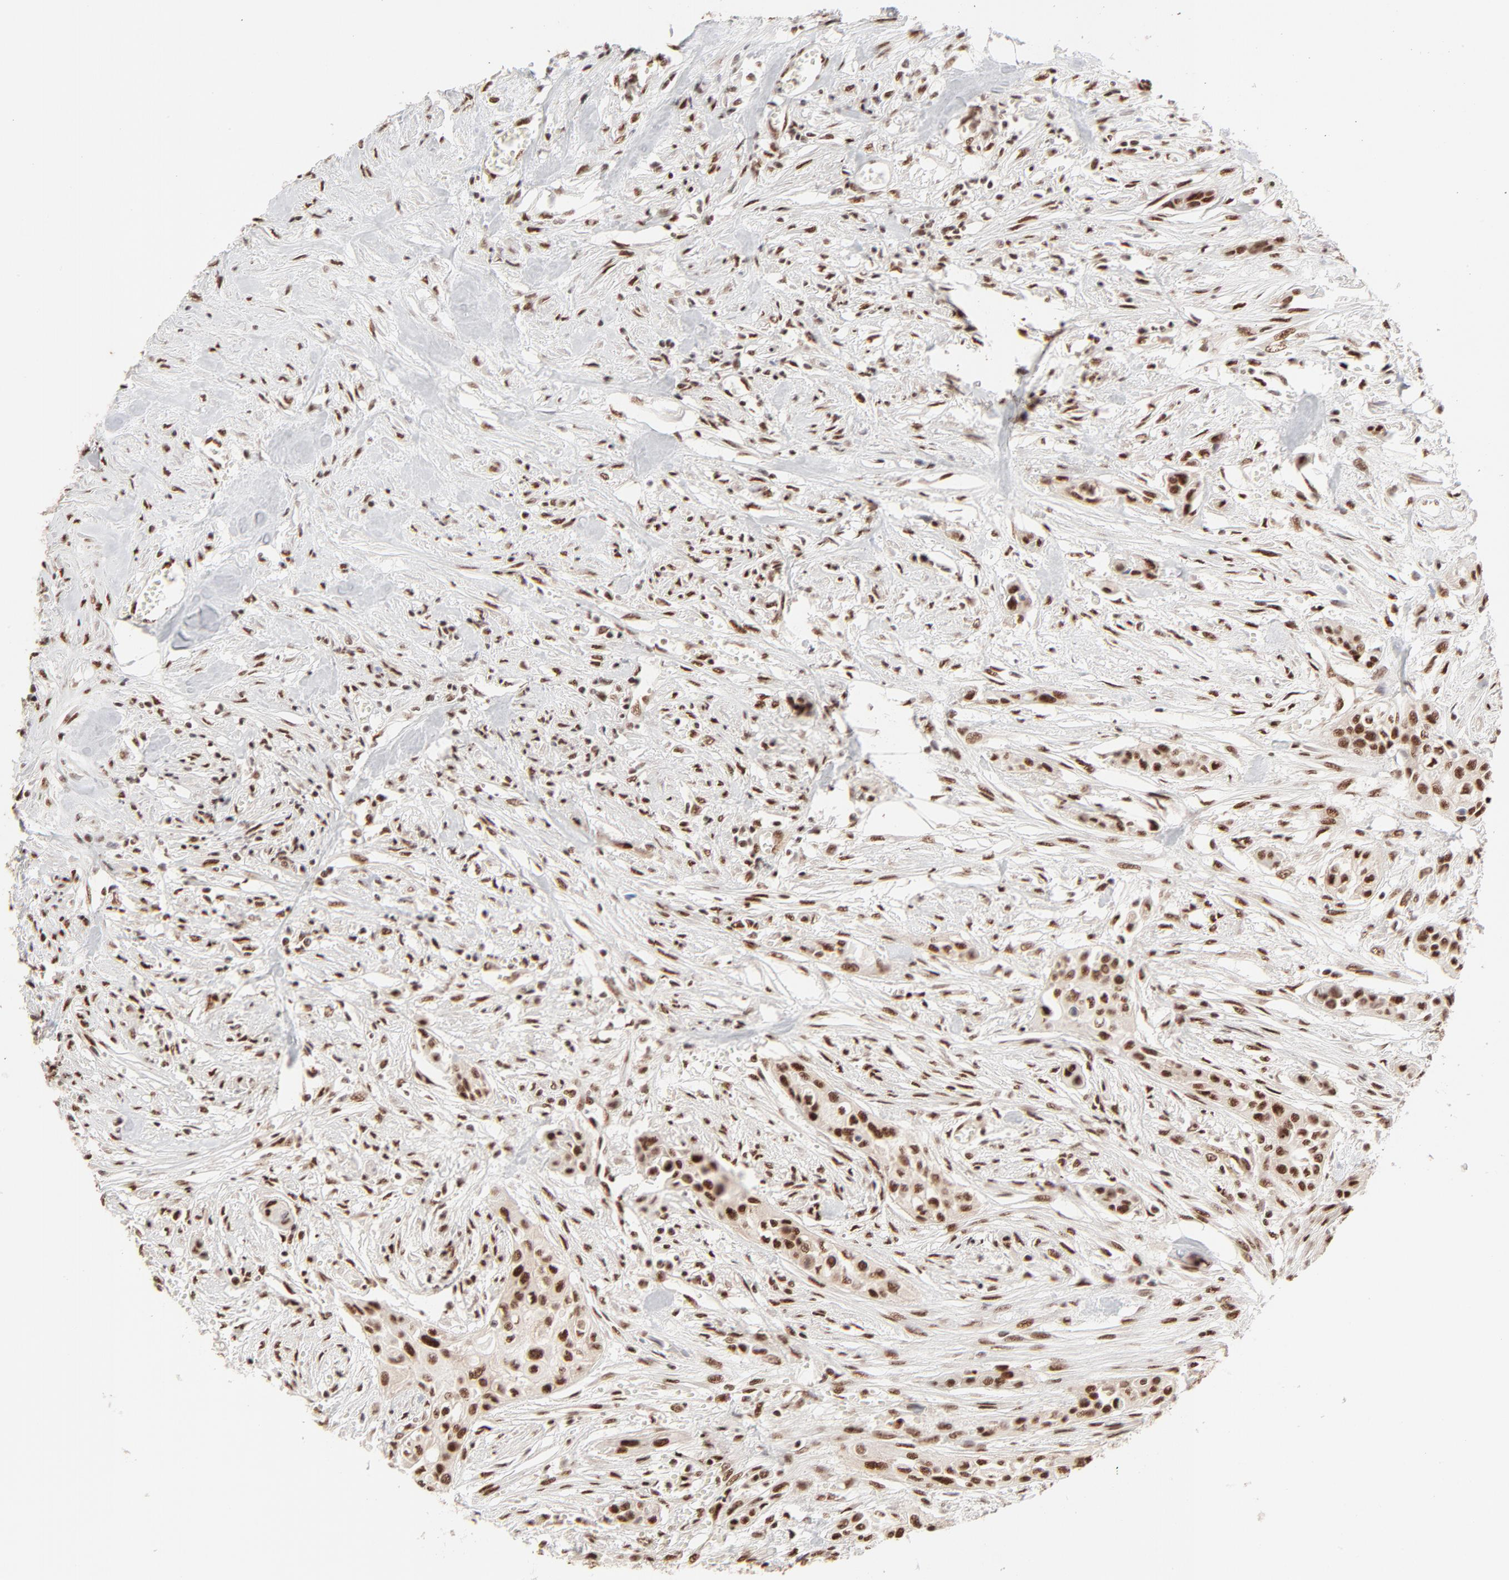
{"staining": {"intensity": "strong", "quantity": ">75%", "location": "nuclear"}, "tissue": "urothelial cancer", "cell_type": "Tumor cells", "image_type": "cancer", "snomed": [{"axis": "morphology", "description": "Urothelial carcinoma, High grade"}, {"axis": "topography", "description": "Urinary bladder"}], "caption": "Protein staining of urothelial cancer tissue displays strong nuclear staining in about >75% of tumor cells. (Stains: DAB (3,3'-diaminobenzidine) in brown, nuclei in blue, Microscopy: brightfield microscopy at high magnification).", "gene": "TARDBP", "patient": {"sex": "male", "age": 74}}